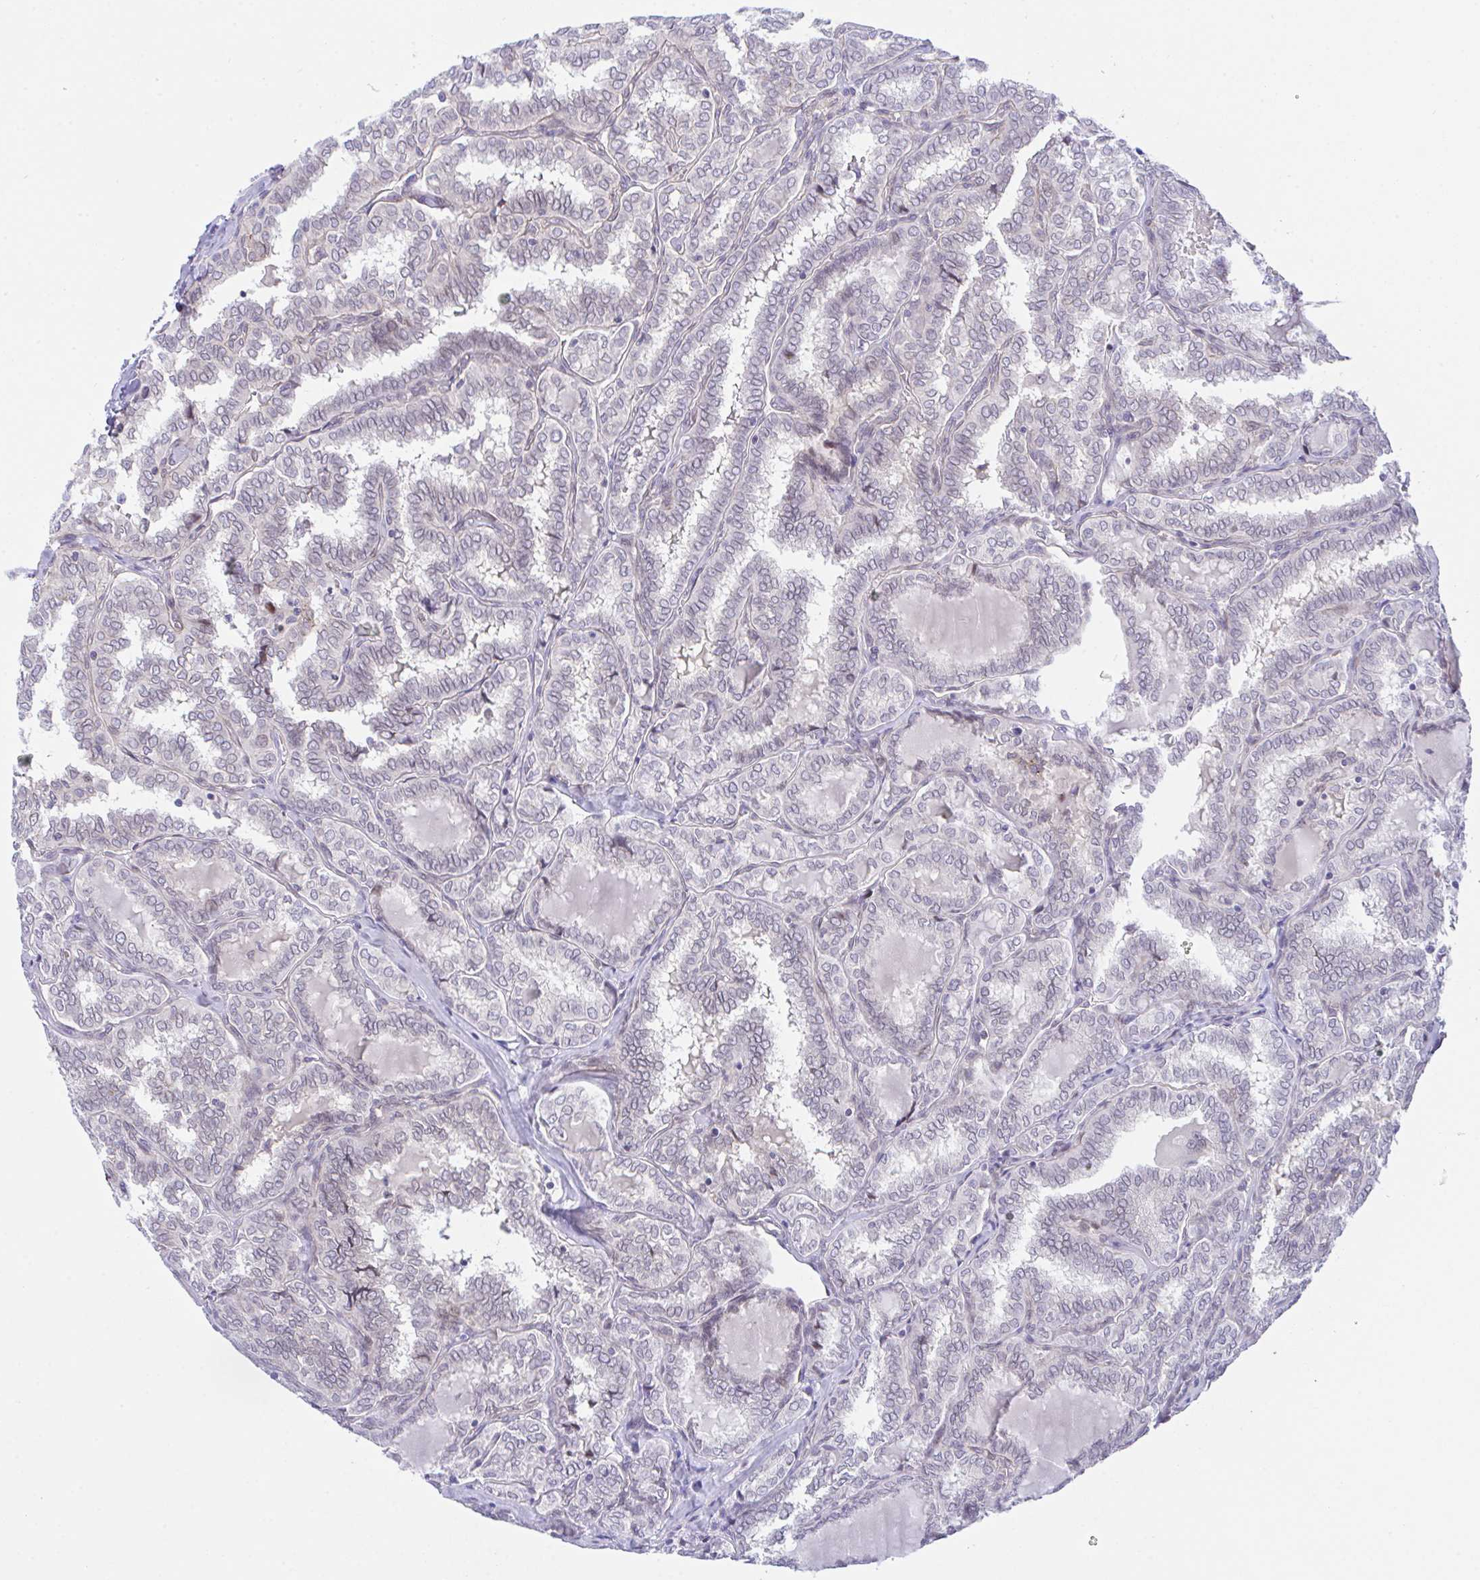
{"staining": {"intensity": "negative", "quantity": "none", "location": "none"}, "tissue": "thyroid cancer", "cell_type": "Tumor cells", "image_type": "cancer", "snomed": [{"axis": "morphology", "description": "Papillary adenocarcinoma, NOS"}, {"axis": "topography", "description": "Thyroid gland"}], "caption": "Papillary adenocarcinoma (thyroid) stained for a protein using immunohistochemistry demonstrates no positivity tumor cells.", "gene": "ZBED3", "patient": {"sex": "female", "age": 30}}